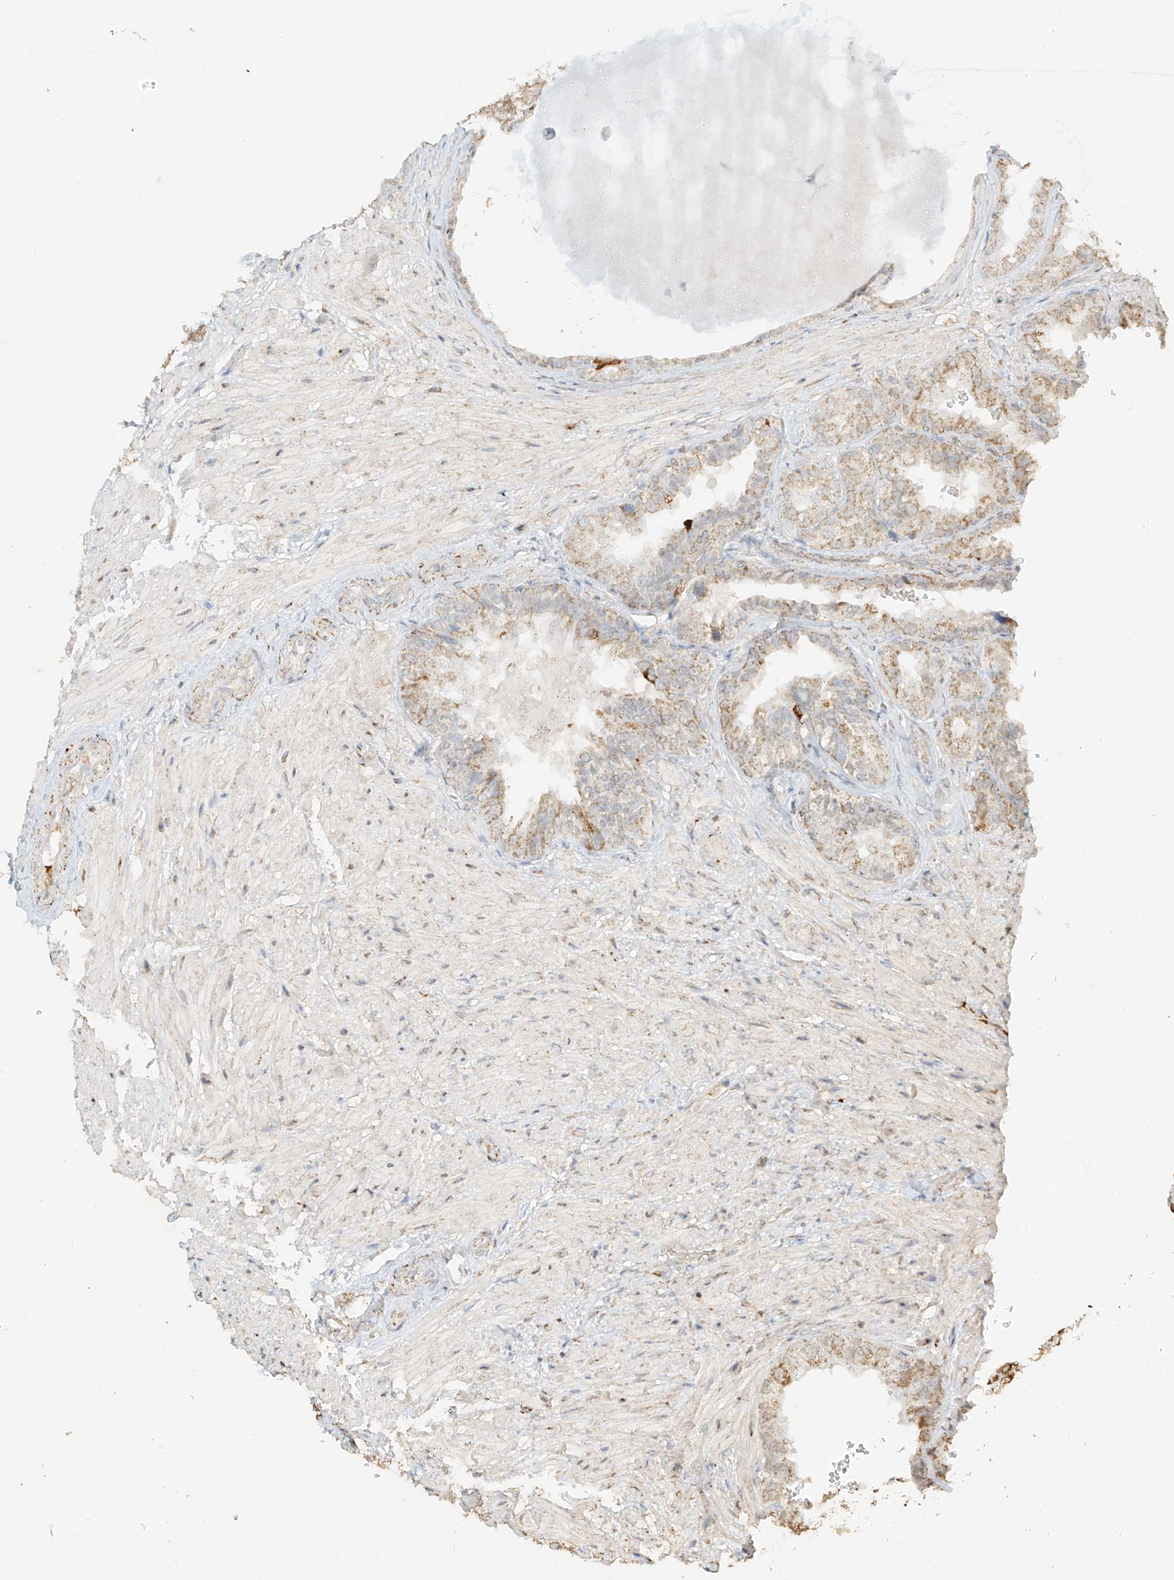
{"staining": {"intensity": "moderate", "quantity": "<25%", "location": "cytoplasmic/membranous"}, "tissue": "seminal vesicle", "cell_type": "Glandular cells", "image_type": "normal", "snomed": [{"axis": "morphology", "description": "Normal tissue, NOS"}, {"axis": "topography", "description": "Seminal veicle"}, {"axis": "topography", "description": "Peripheral nerve tissue"}], "caption": "DAB immunohistochemical staining of normal seminal vesicle exhibits moderate cytoplasmic/membranous protein positivity in approximately <25% of glandular cells. The protein of interest is stained brown, and the nuclei are stained in blue (DAB (3,3'-diaminobenzidine) IHC with brightfield microscopy, high magnification).", "gene": "MIPEP", "patient": {"sex": "male", "age": 63}}